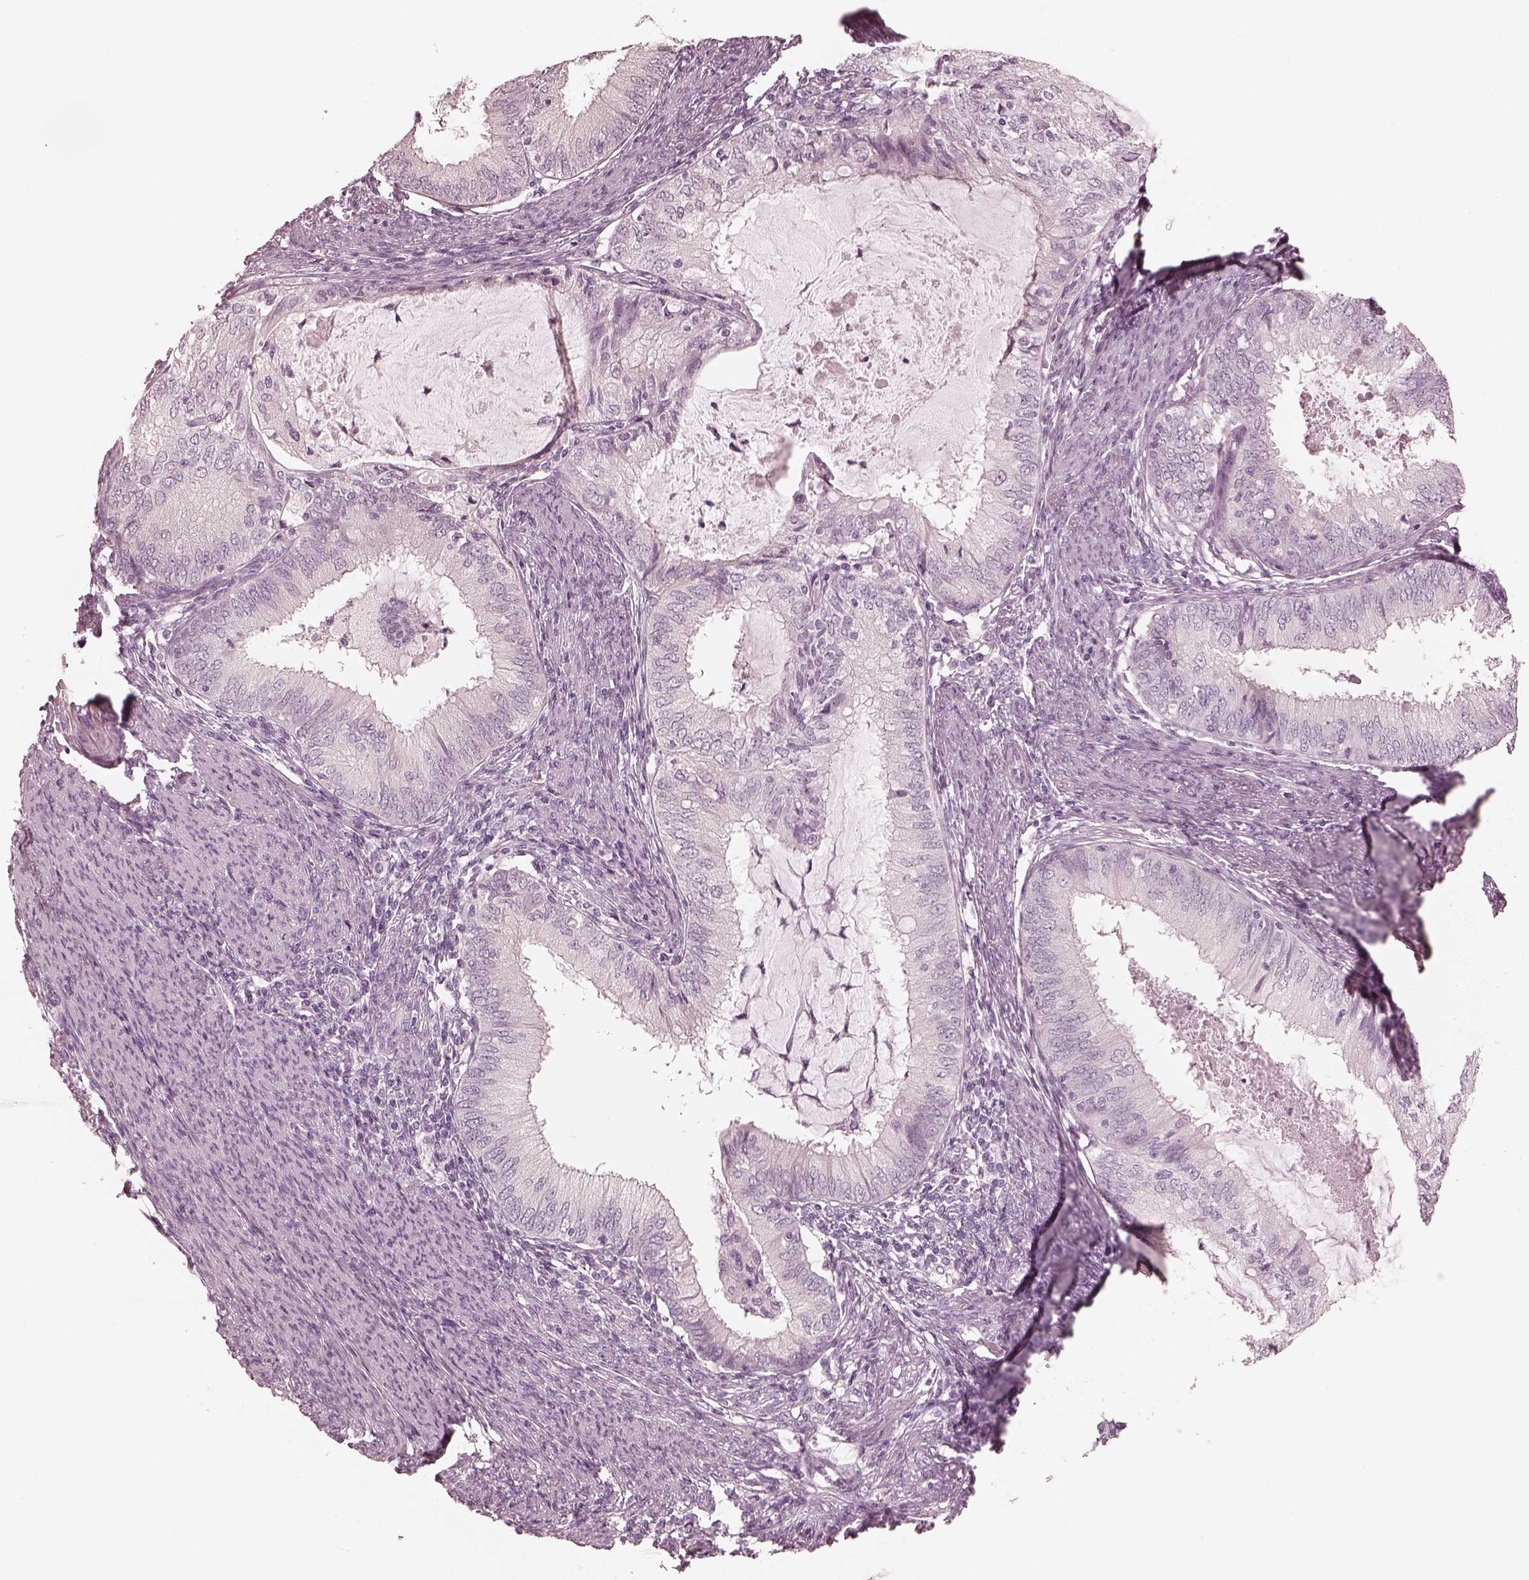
{"staining": {"intensity": "negative", "quantity": "none", "location": "none"}, "tissue": "endometrial cancer", "cell_type": "Tumor cells", "image_type": "cancer", "snomed": [{"axis": "morphology", "description": "Adenocarcinoma, NOS"}, {"axis": "topography", "description": "Endometrium"}], "caption": "Immunohistochemistry image of neoplastic tissue: adenocarcinoma (endometrial) stained with DAB (3,3'-diaminobenzidine) reveals no significant protein positivity in tumor cells.", "gene": "CALR3", "patient": {"sex": "female", "age": 57}}